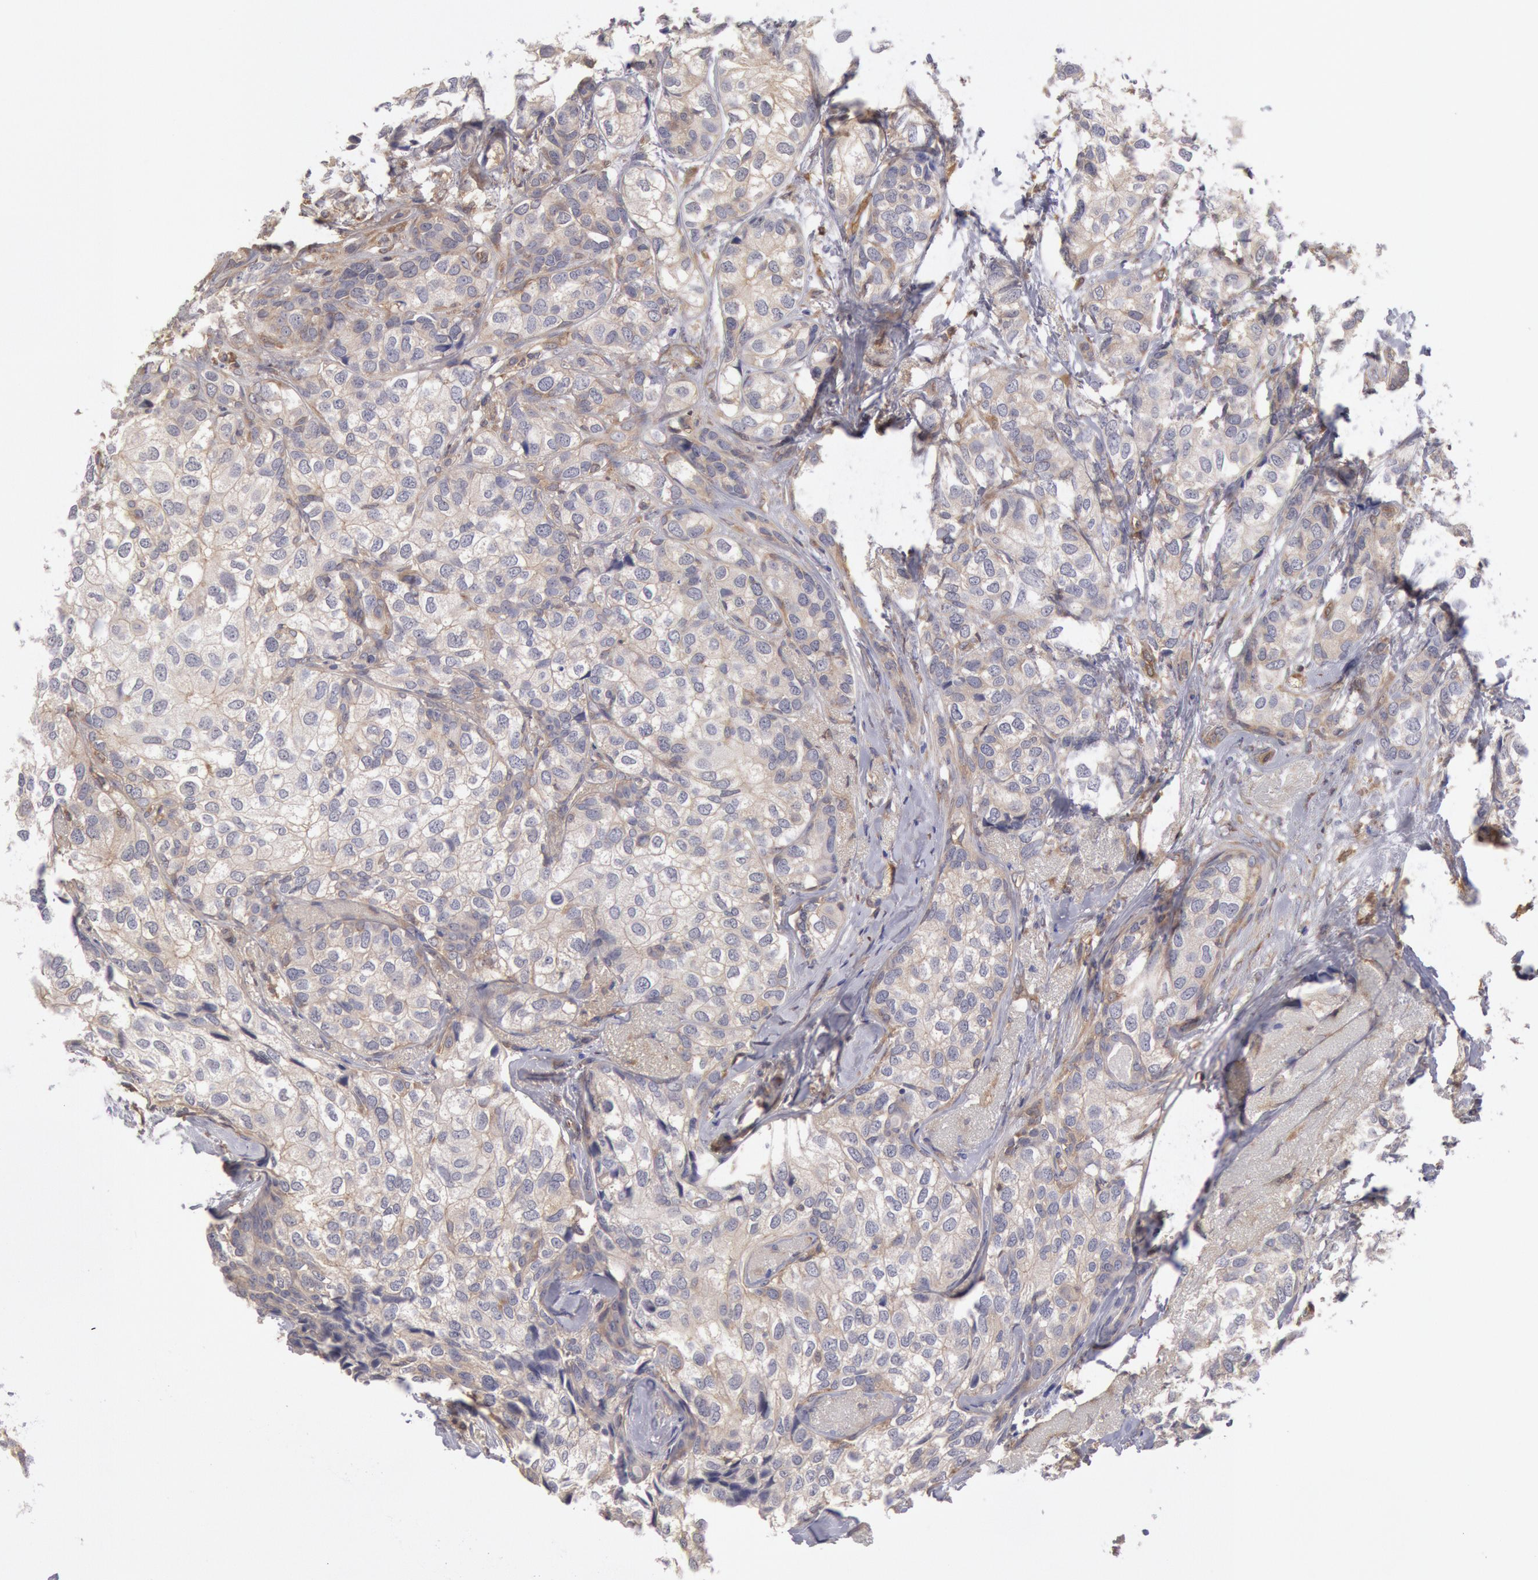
{"staining": {"intensity": "negative", "quantity": "none", "location": "none"}, "tissue": "breast cancer", "cell_type": "Tumor cells", "image_type": "cancer", "snomed": [{"axis": "morphology", "description": "Duct carcinoma"}, {"axis": "topography", "description": "Breast"}], "caption": "Breast cancer was stained to show a protein in brown. There is no significant staining in tumor cells.", "gene": "CCDC50", "patient": {"sex": "female", "age": 68}}